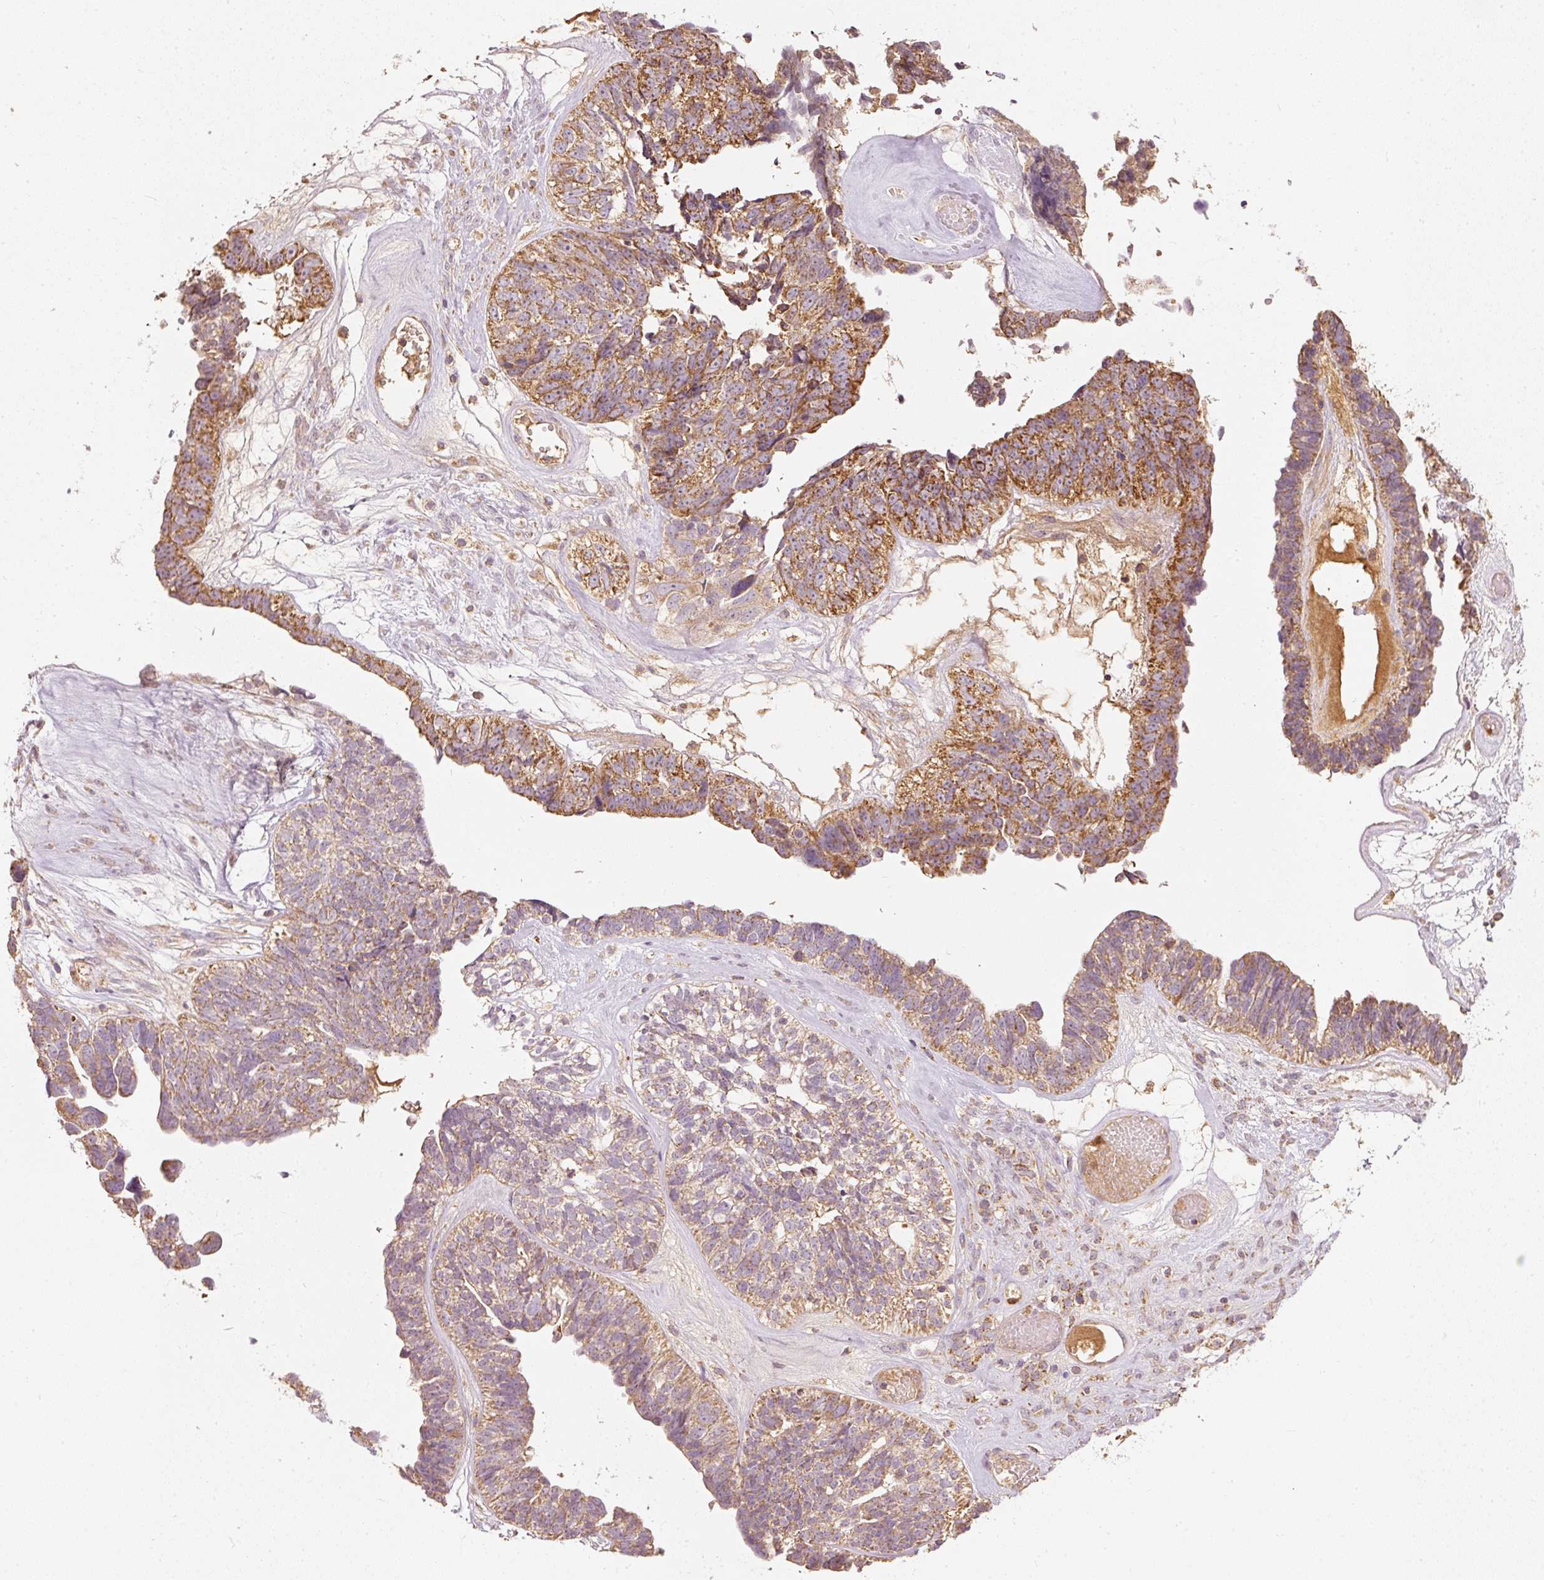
{"staining": {"intensity": "moderate", "quantity": ">75%", "location": "cytoplasmic/membranous"}, "tissue": "ovarian cancer", "cell_type": "Tumor cells", "image_type": "cancer", "snomed": [{"axis": "morphology", "description": "Cystadenocarcinoma, serous, NOS"}, {"axis": "topography", "description": "Ovary"}], "caption": "This is an image of immunohistochemistry (IHC) staining of serous cystadenocarcinoma (ovarian), which shows moderate expression in the cytoplasmic/membranous of tumor cells.", "gene": "PSENEN", "patient": {"sex": "female", "age": 79}}